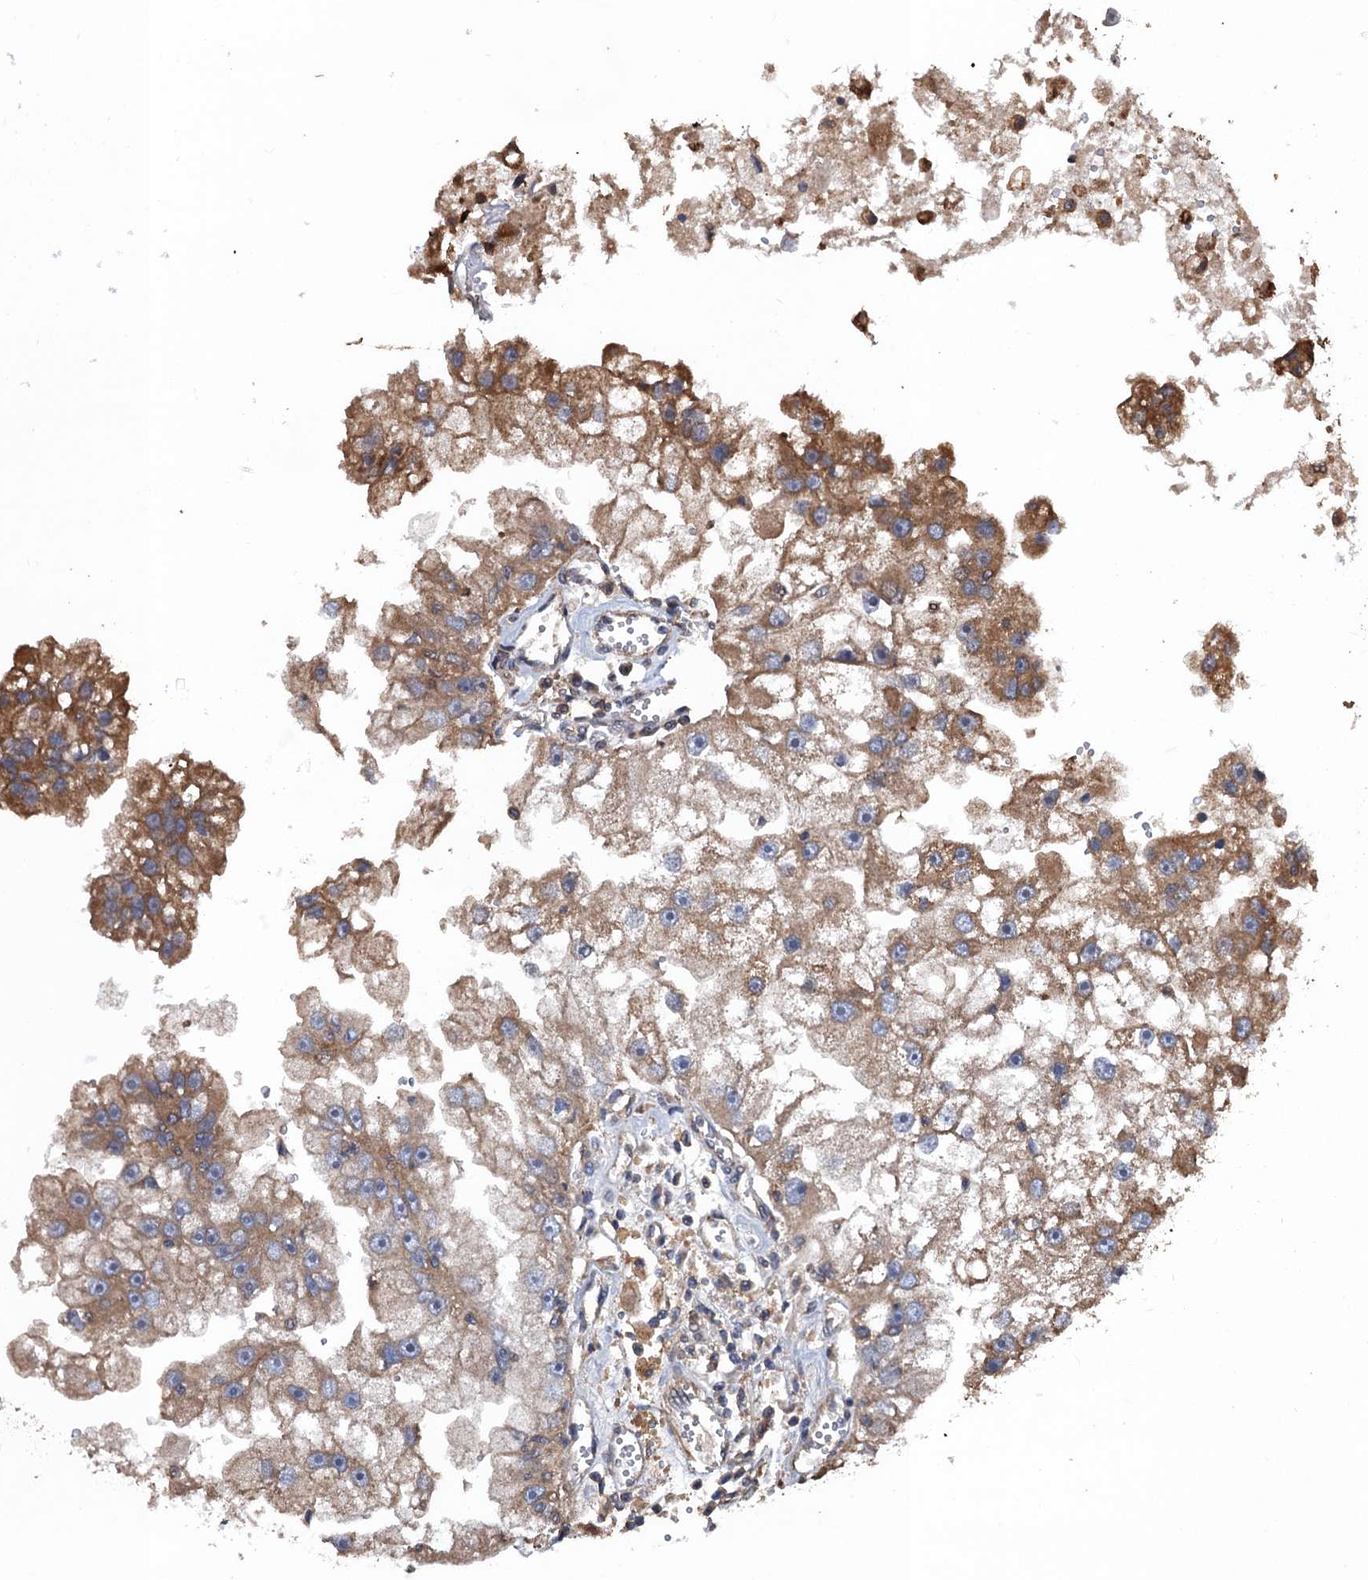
{"staining": {"intensity": "moderate", "quantity": "25%-75%", "location": "cytoplasmic/membranous"}, "tissue": "renal cancer", "cell_type": "Tumor cells", "image_type": "cancer", "snomed": [{"axis": "morphology", "description": "Adenocarcinoma, NOS"}, {"axis": "topography", "description": "Kidney"}], "caption": "IHC of human adenocarcinoma (renal) displays medium levels of moderate cytoplasmic/membranous expression in about 25%-75% of tumor cells.", "gene": "PPP4R1", "patient": {"sex": "male", "age": 63}}